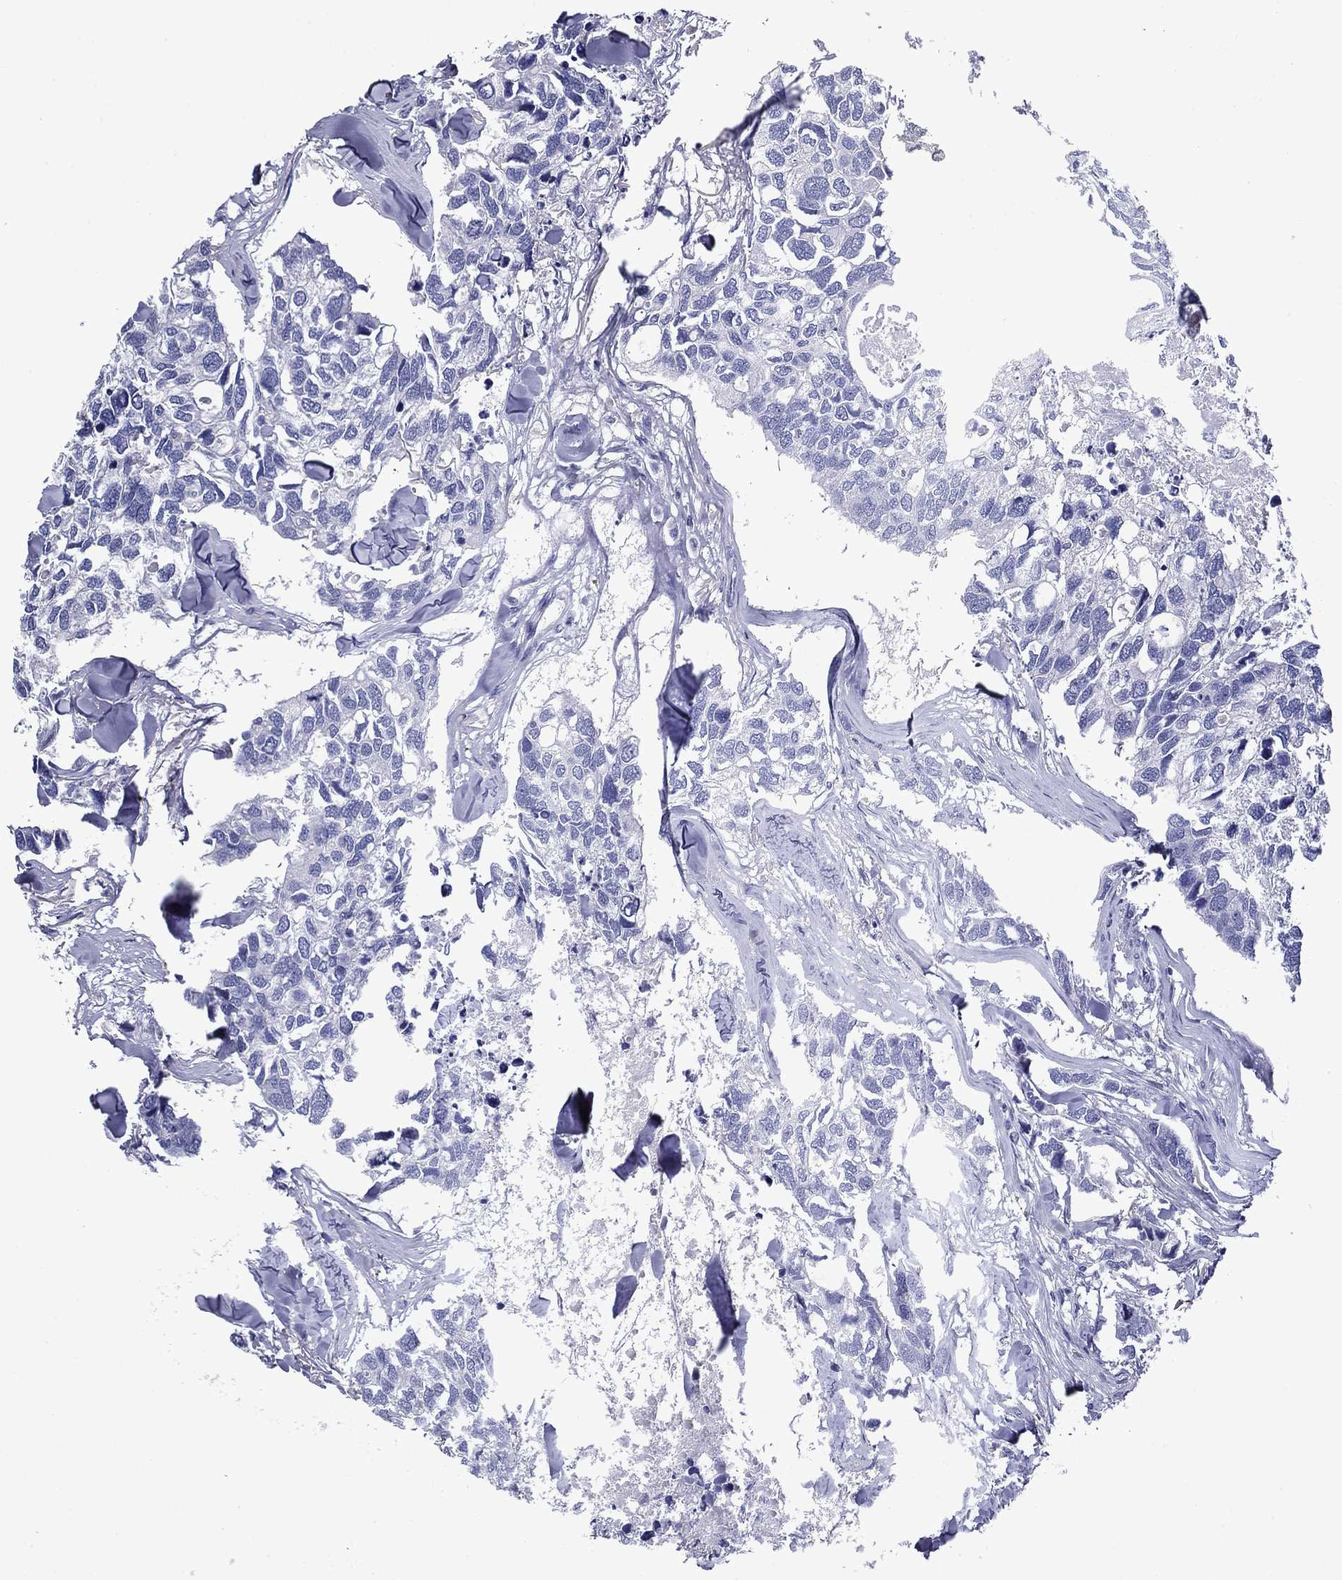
{"staining": {"intensity": "negative", "quantity": "none", "location": "none"}, "tissue": "breast cancer", "cell_type": "Tumor cells", "image_type": "cancer", "snomed": [{"axis": "morphology", "description": "Duct carcinoma"}, {"axis": "topography", "description": "Breast"}], "caption": "Immunohistochemistry histopathology image of human breast cancer (intraductal carcinoma) stained for a protein (brown), which exhibits no expression in tumor cells.", "gene": "CNDP1", "patient": {"sex": "female", "age": 83}}